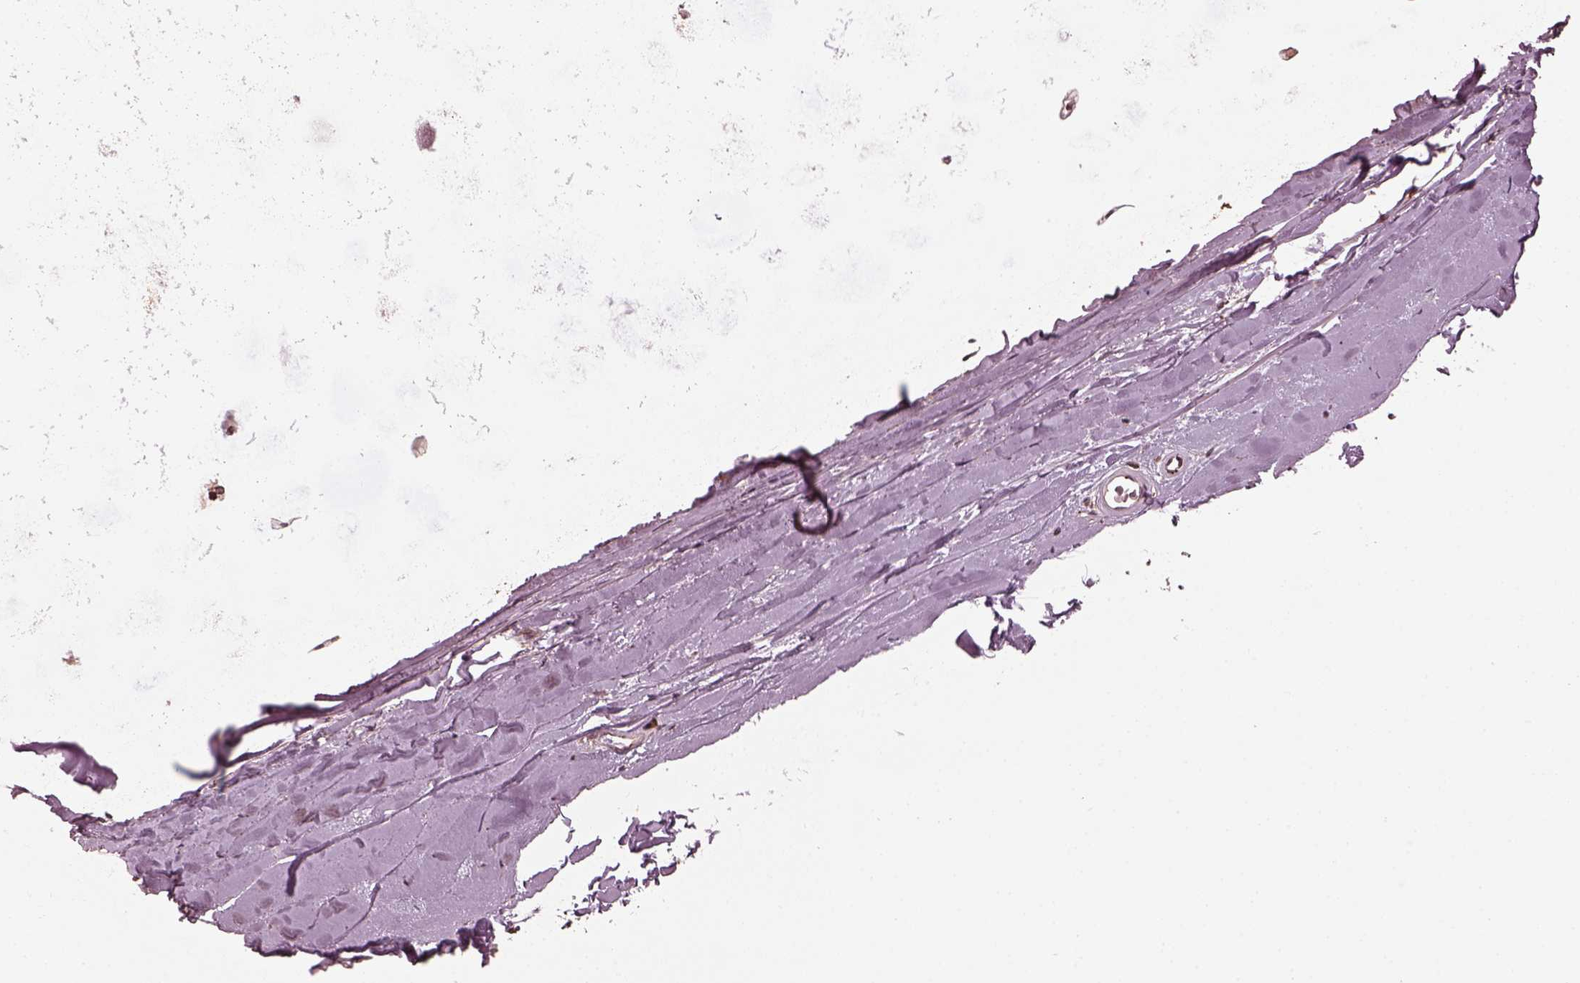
{"staining": {"intensity": "negative", "quantity": "none", "location": "none"}, "tissue": "soft tissue", "cell_type": "Fibroblasts", "image_type": "normal", "snomed": [{"axis": "morphology", "description": "Normal tissue, NOS"}, {"axis": "topography", "description": "Lymph node"}, {"axis": "topography", "description": "Bronchus"}], "caption": "Fibroblasts show no significant protein expression in unremarkable soft tissue. The staining is performed using DAB brown chromogen with nuclei counter-stained in using hematoxylin.", "gene": "RUFY3", "patient": {"sex": "female", "age": 70}}